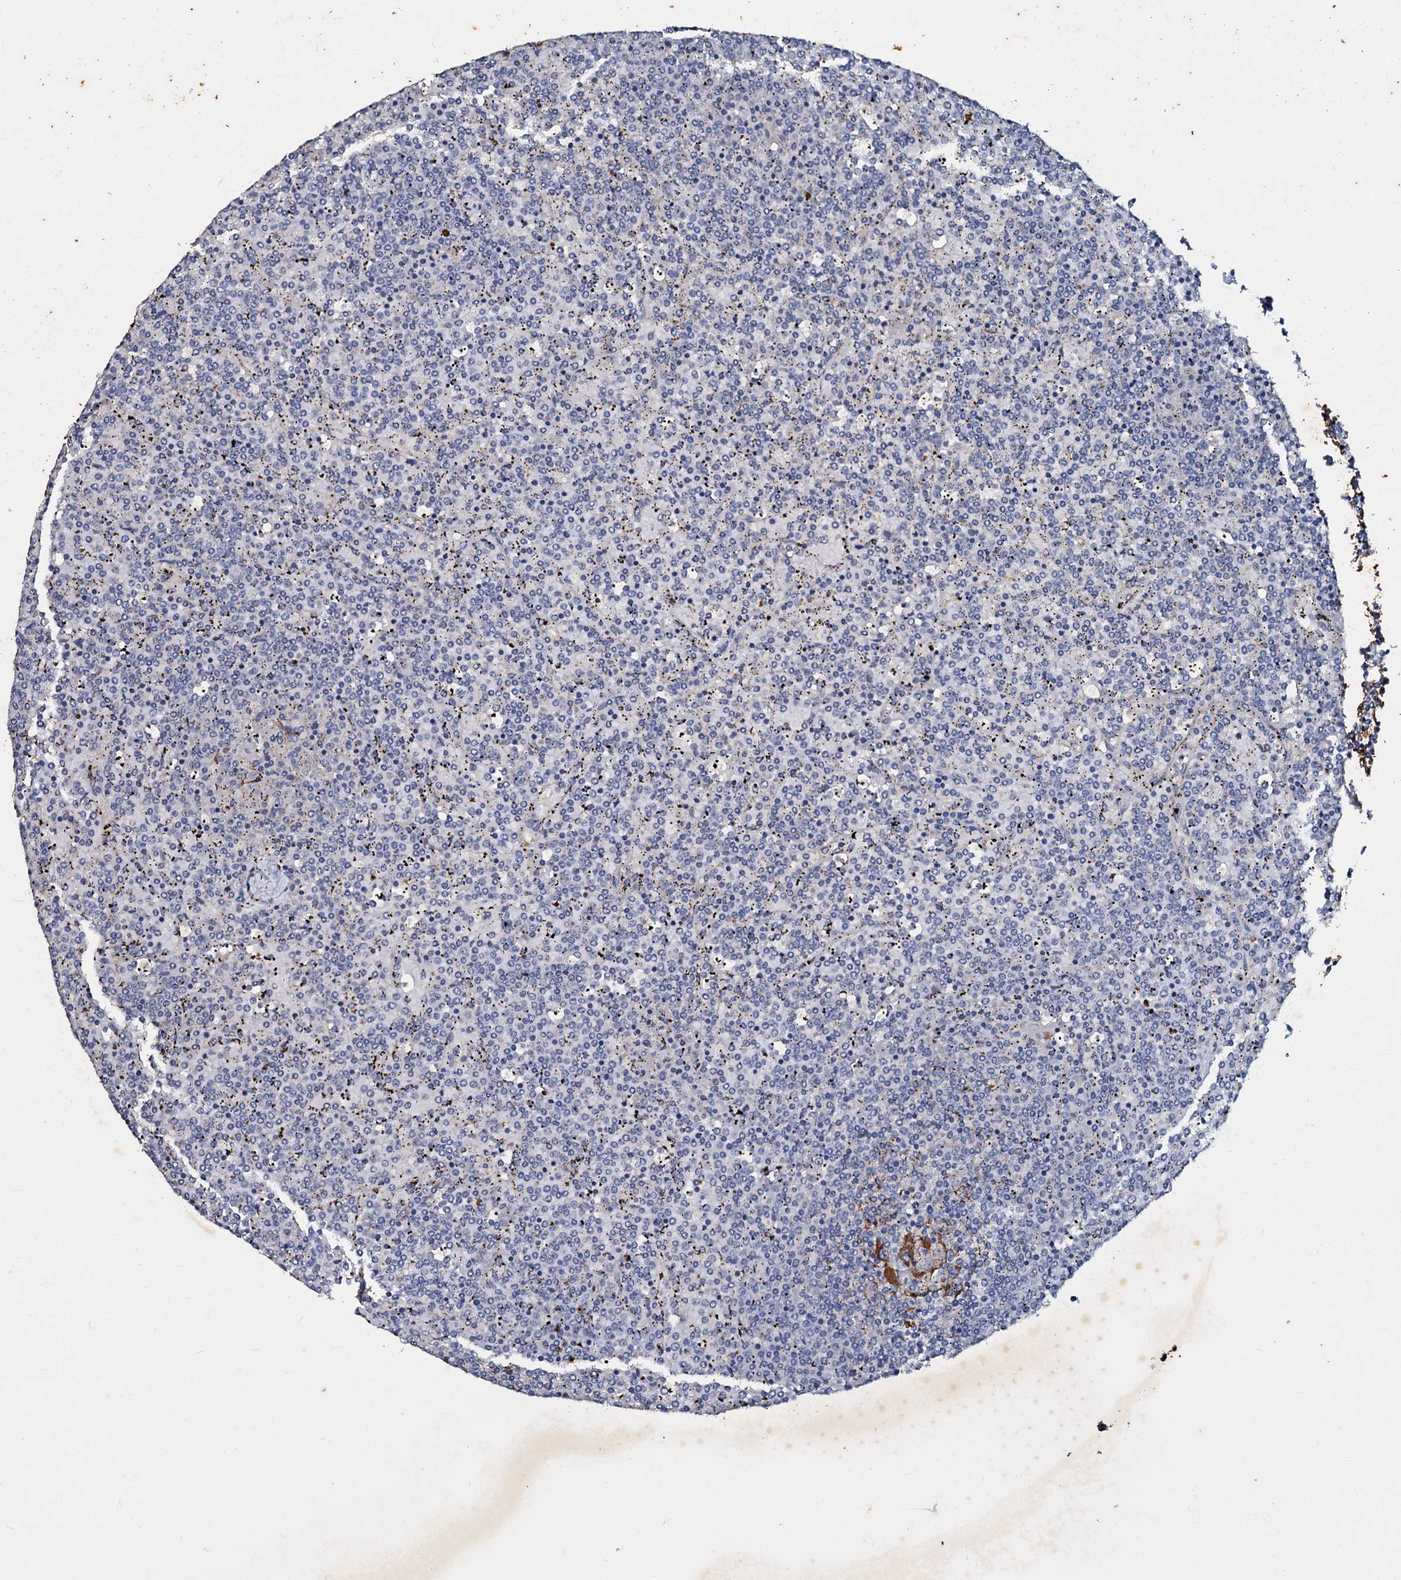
{"staining": {"intensity": "negative", "quantity": "none", "location": "none"}, "tissue": "lymphoma", "cell_type": "Tumor cells", "image_type": "cancer", "snomed": [{"axis": "morphology", "description": "Malignant lymphoma, non-Hodgkin's type, Low grade"}, {"axis": "topography", "description": "Spleen"}], "caption": "An immunohistochemistry image of malignant lymphoma, non-Hodgkin's type (low-grade) is shown. There is no staining in tumor cells of malignant lymphoma, non-Hodgkin's type (low-grade). Brightfield microscopy of immunohistochemistry stained with DAB (3,3'-diaminobenzidine) (brown) and hematoxylin (blue), captured at high magnification.", "gene": "MANSC4", "patient": {"sex": "female", "age": 19}}